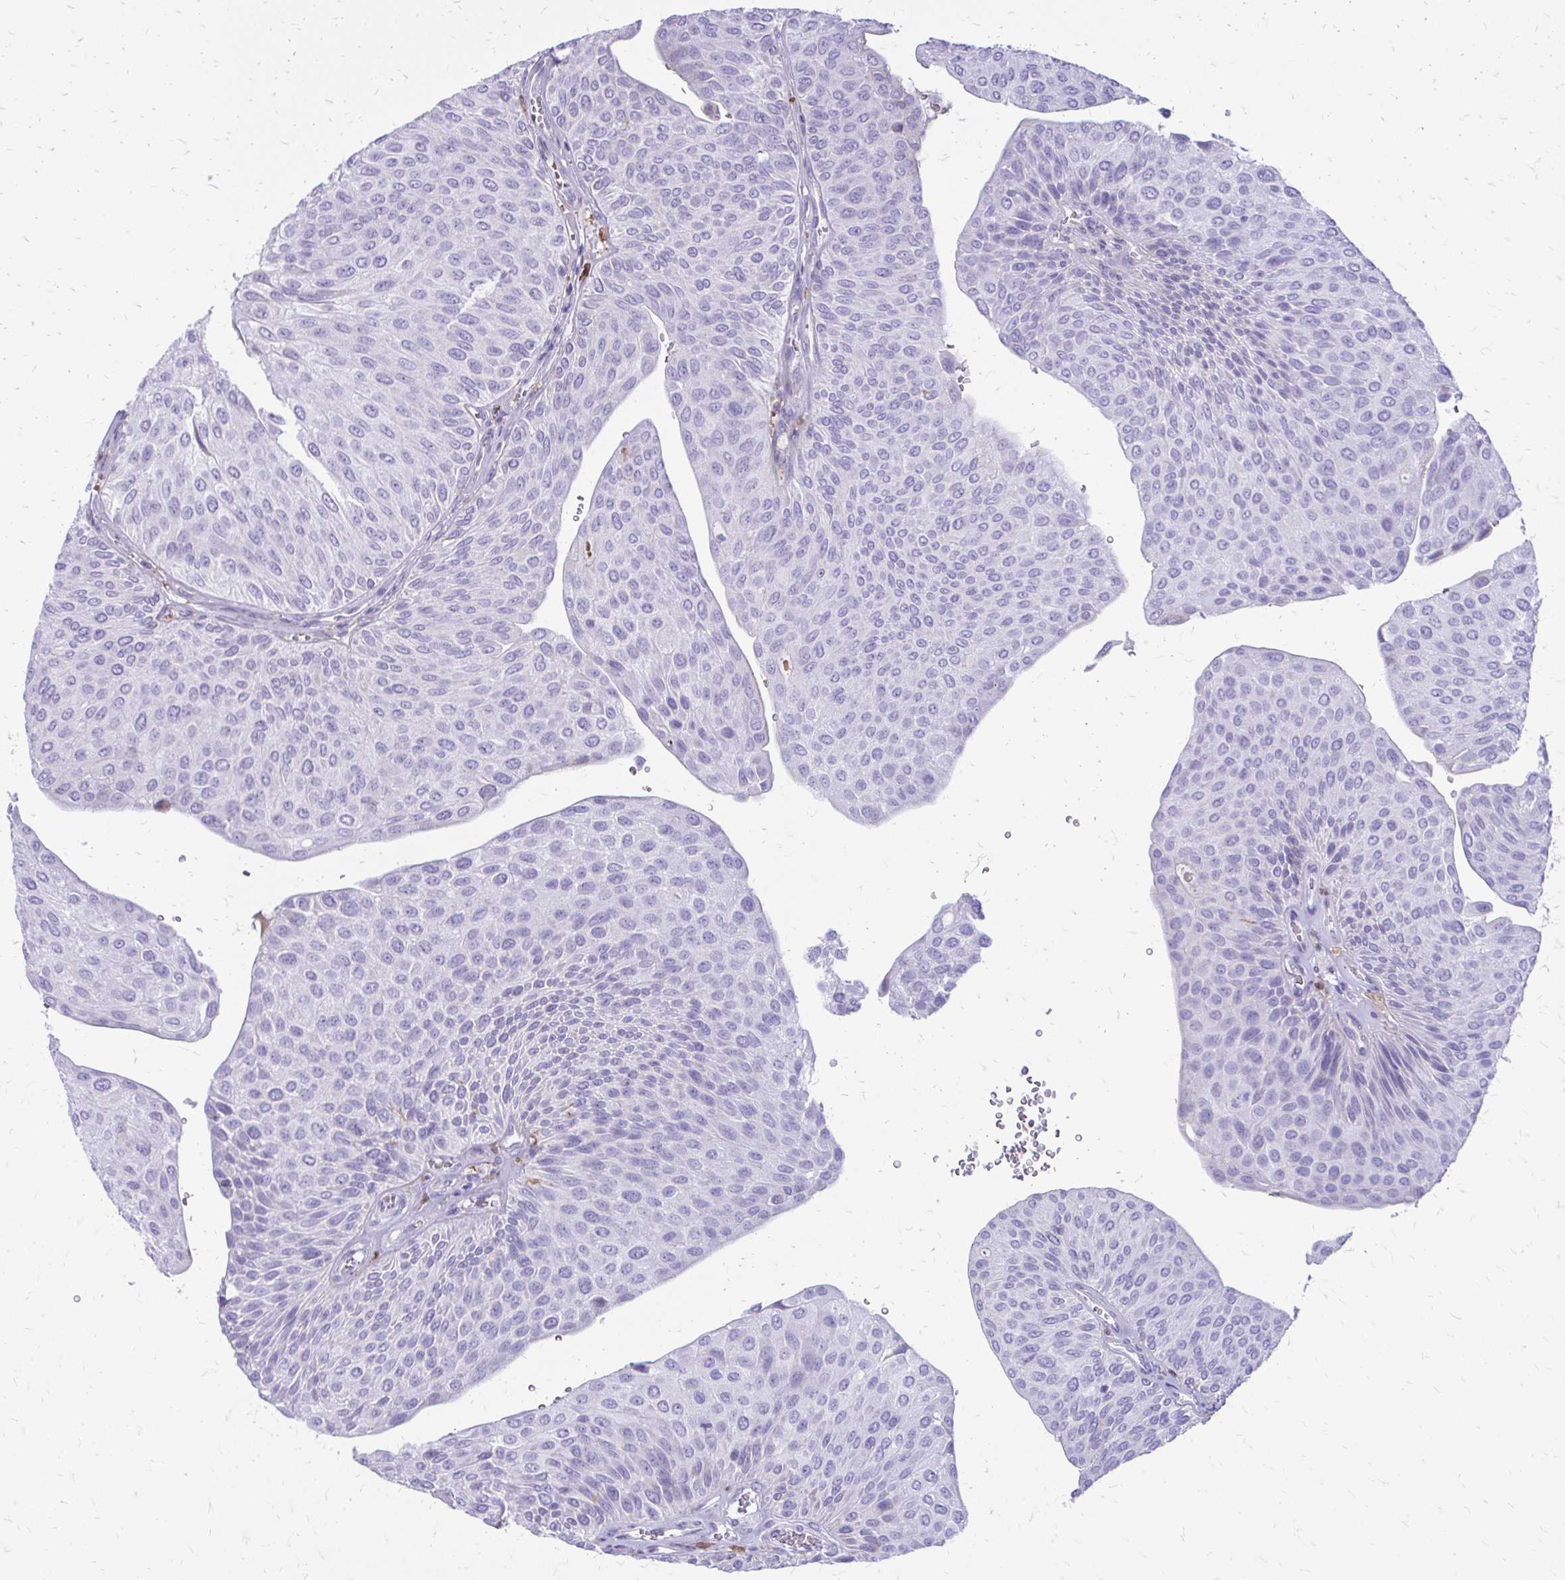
{"staining": {"intensity": "negative", "quantity": "none", "location": "none"}, "tissue": "urothelial cancer", "cell_type": "Tumor cells", "image_type": "cancer", "snomed": [{"axis": "morphology", "description": "Urothelial carcinoma, NOS"}, {"axis": "topography", "description": "Urinary bladder"}], "caption": "Immunohistochemical staining of transitional cell carcinoma demonstrates no significant expression in tumor cells. Brightfield microscopy of immunohistochemistry stained with DAB (3,3'-diaminobenzidine) (brown) and hematoxylin (blue), captured at high magnification.", "gene": "SIGLEC11", "patient": {"sex": "male", "age": 67}}